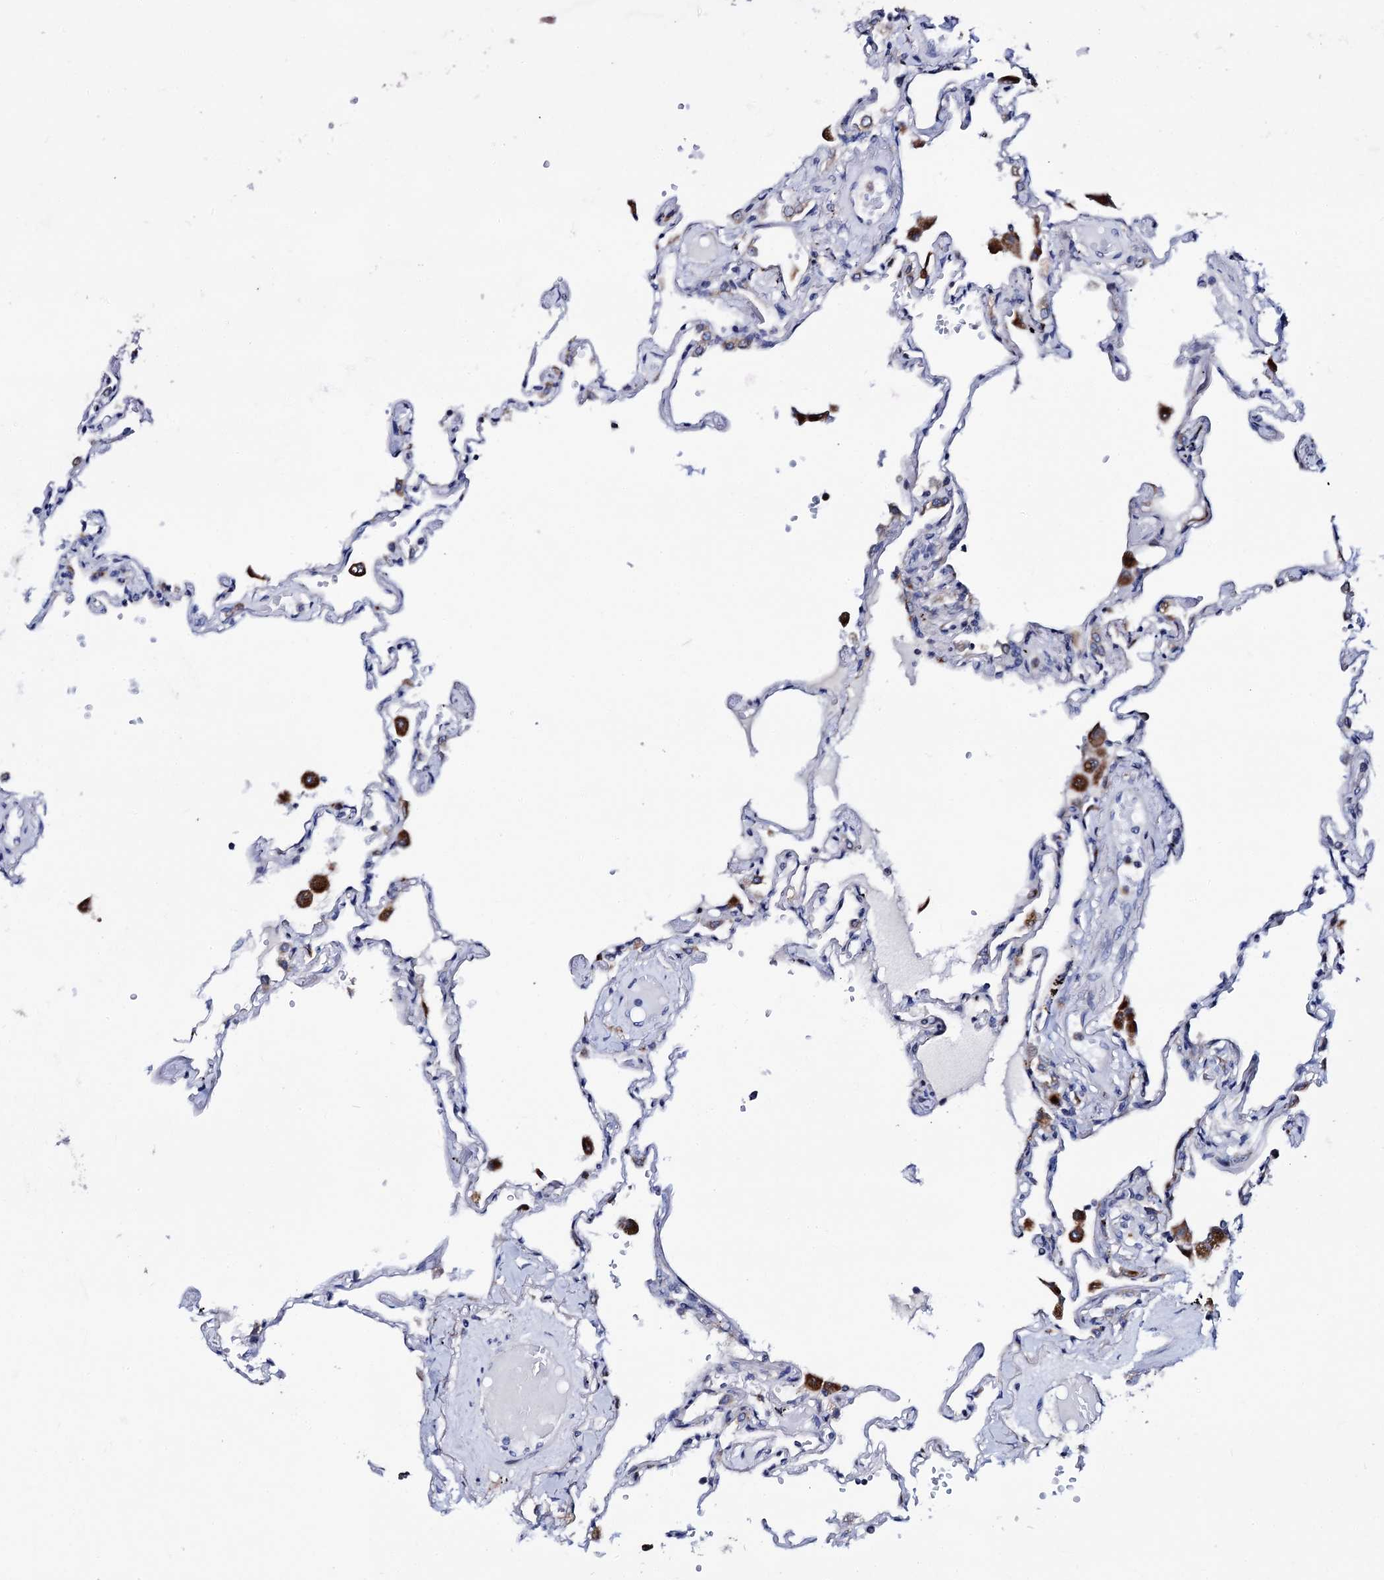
{"staining": {"intensity": "negative", "quantity": "none", "location": "none"}, "tissue": "lung", "cell_type": "Alveolar cells", "image_type": "normal", "snomed": [{"axis": "morphology", "description": "Normal tissue, NOS"}, {"axis": "topography", "description": "Lung"}], "caption": "Immunohistochemistry of normal human lung exhibits no positivity in alveolar cells.", "gene": "TCIRG1", "patient": {"sex": "female", "age": 67}}